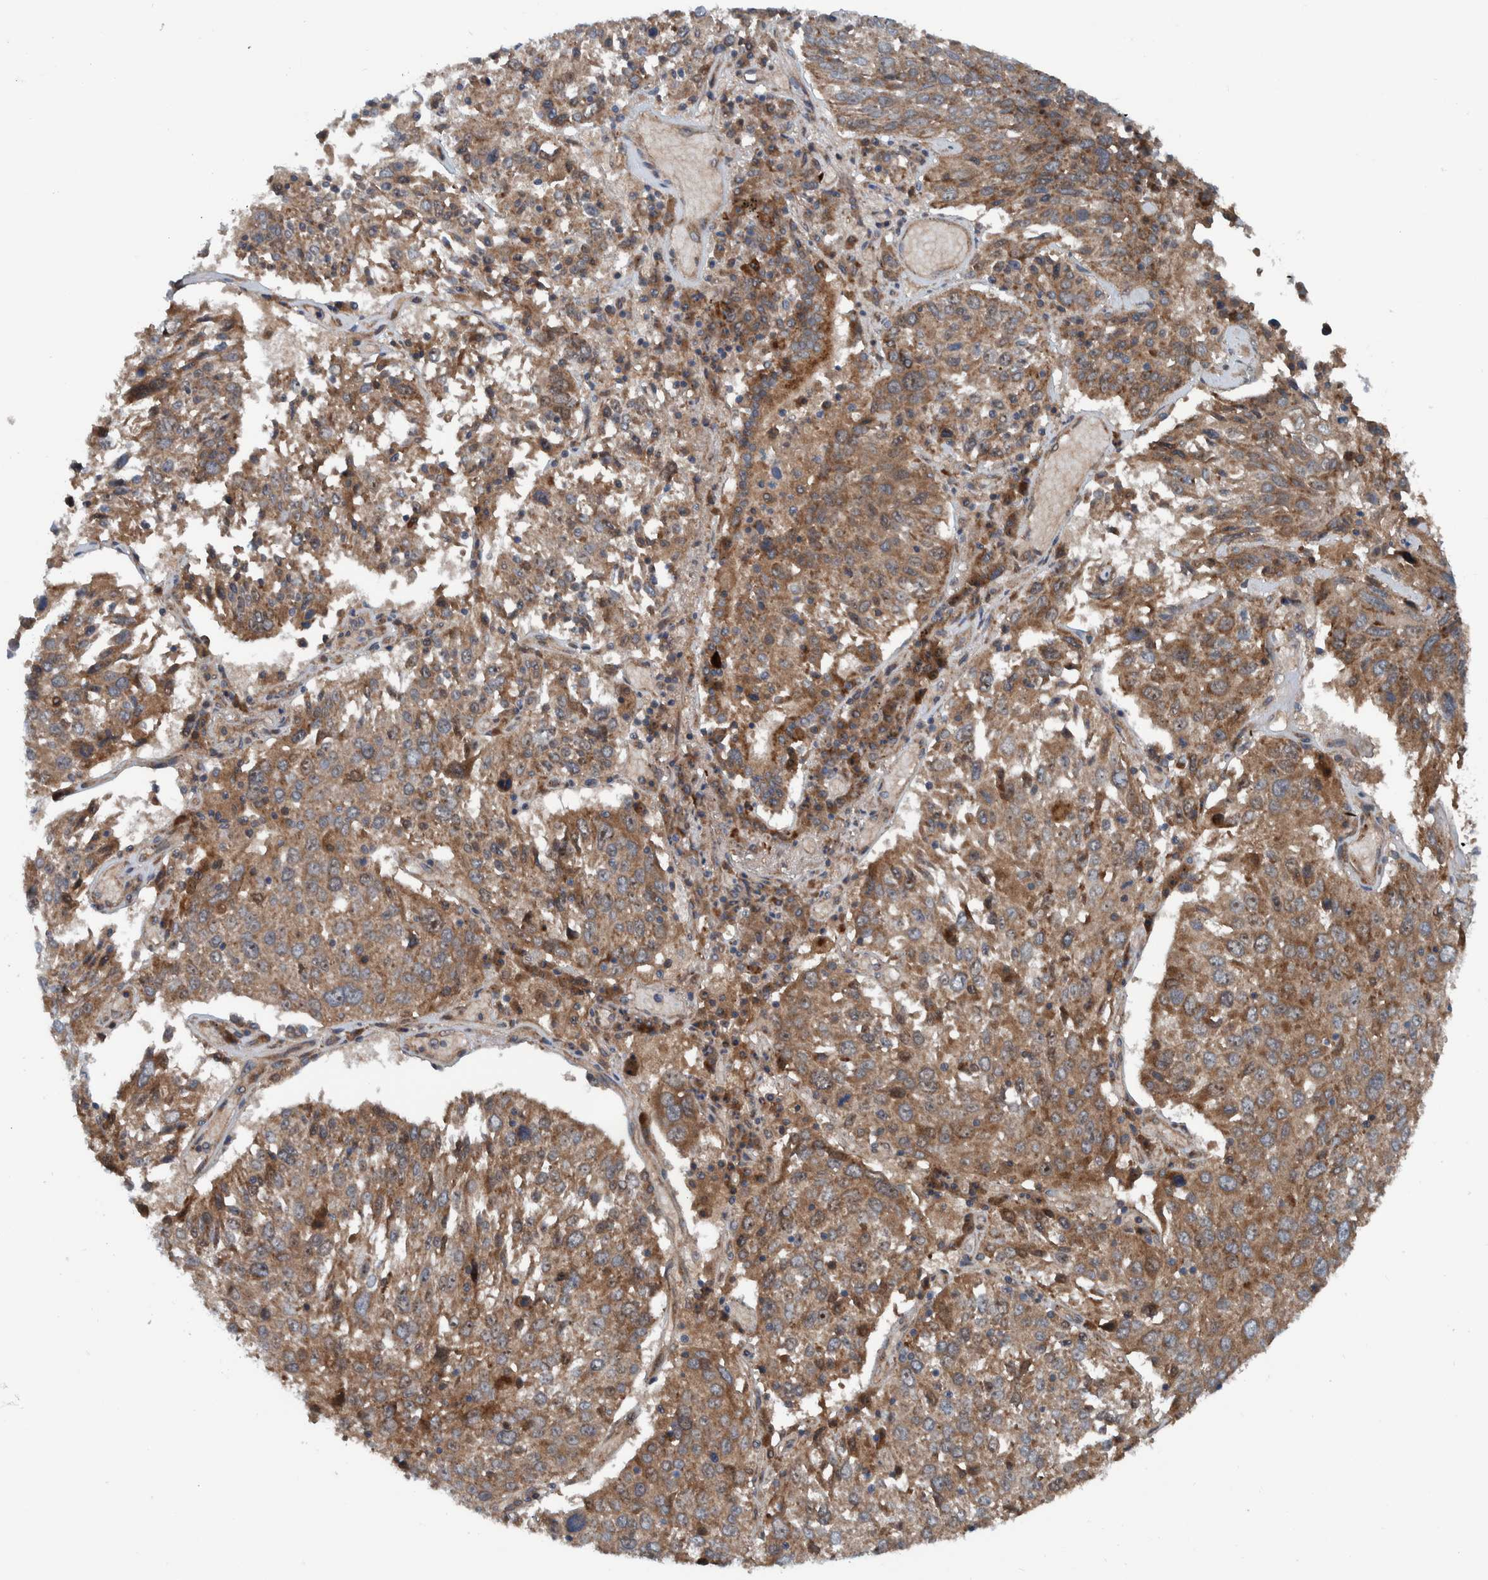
{"staining": {"intensity": "moderate", "quantity": ">75%", "location": "cytoplasmic/membranous"}, "tissue": "lung cancer", "cell_type": "Tumor cells", "image_type": "cancer", "snomed": [{"axis": "morphology", "description": "Squamous cell carcinoma, NOS"}, {"axis": "topography", "description": "Lung"}], "caption": "Immunohistochemical staining of squamous cell carcinoma (lung) displays medium levels of moderate cytoplasmic/membranous staining in approximately >75% of tumor cells.", "gene": "CUEDC1", "patient": {"sex": "male", "age": 65}}